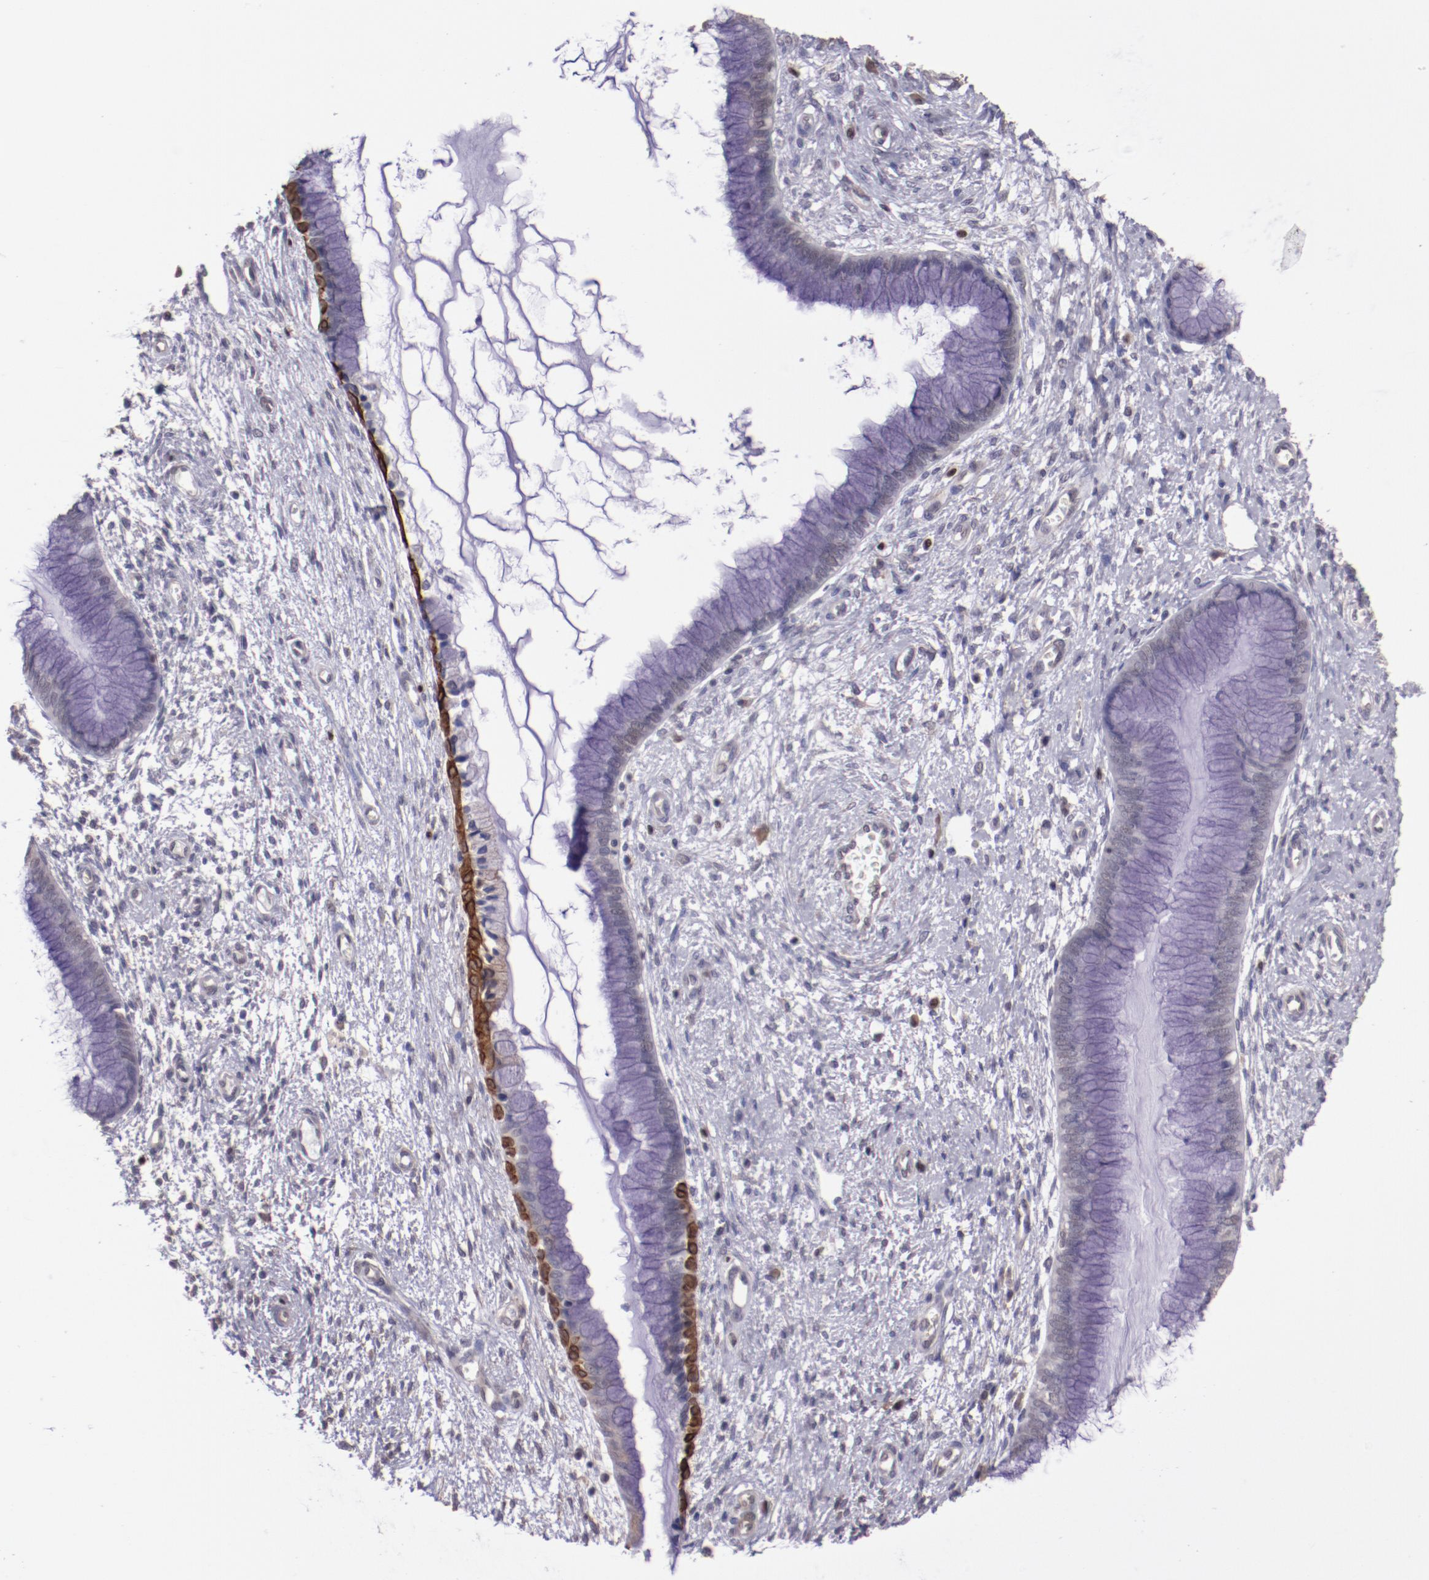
{"staining": {"intensity": "moderate", "quantity": "<25%", "location": "cytoplasmic/membranous"}, "tissue": "cervix", "cell_type": "Glandular cells", "image_type": "normal", "snomed": [{"axis": "morphology", "description": "Normal tissue, NOS"}, {"axis": "topography", "description": "Cervix"}], "caption": "A high-resolution histopathology image shows immunohistochemistry staining of normal cervix, which demonstrates moderate cytoplasmic/membranous expression in about <25% of glandular cells.", "gene": "ELF1", "patient": {"sex": "female", "age": 55}}